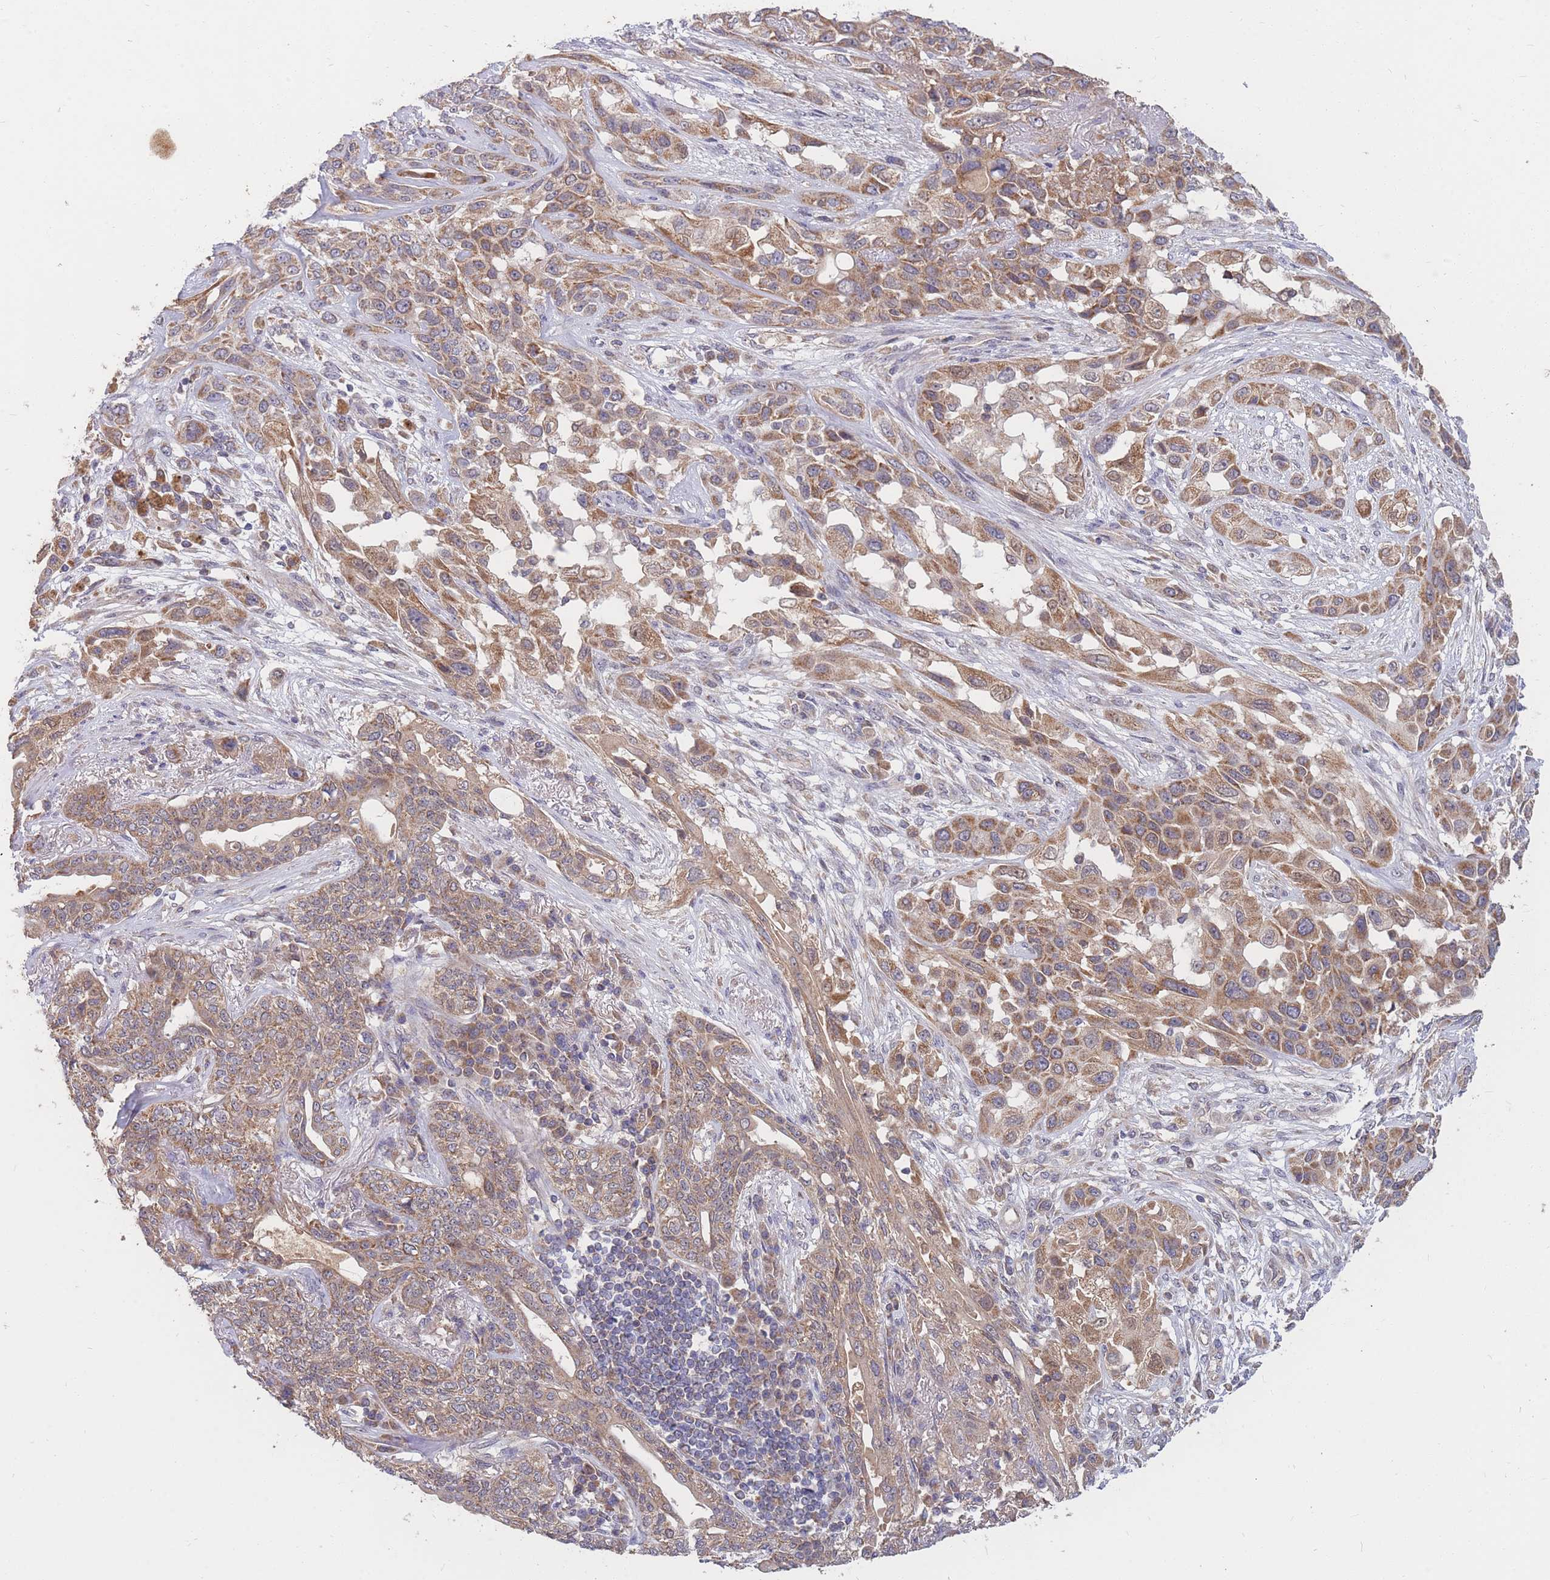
{"staining": {"intensity": "moderate", "quantity": ">75%", "location": "cytoplasmic/membranous"}, "tissue": "lung cancer", "cell_type": "Tumor cells", "image_type": "cancer", "snomed": [{"axis": "morphology", "description": "Squamous cell carcinoma, NOS"}, {"axis": "topography", "description": "Lung"}], "caption": "A brown stain labels moderate cytoplasmic/membranous staining of a protein in squamous cell carcinoma (lung) tumor cells.", "gene": "PTPMT1", "patient": {"sex": "female", "age": 70}}